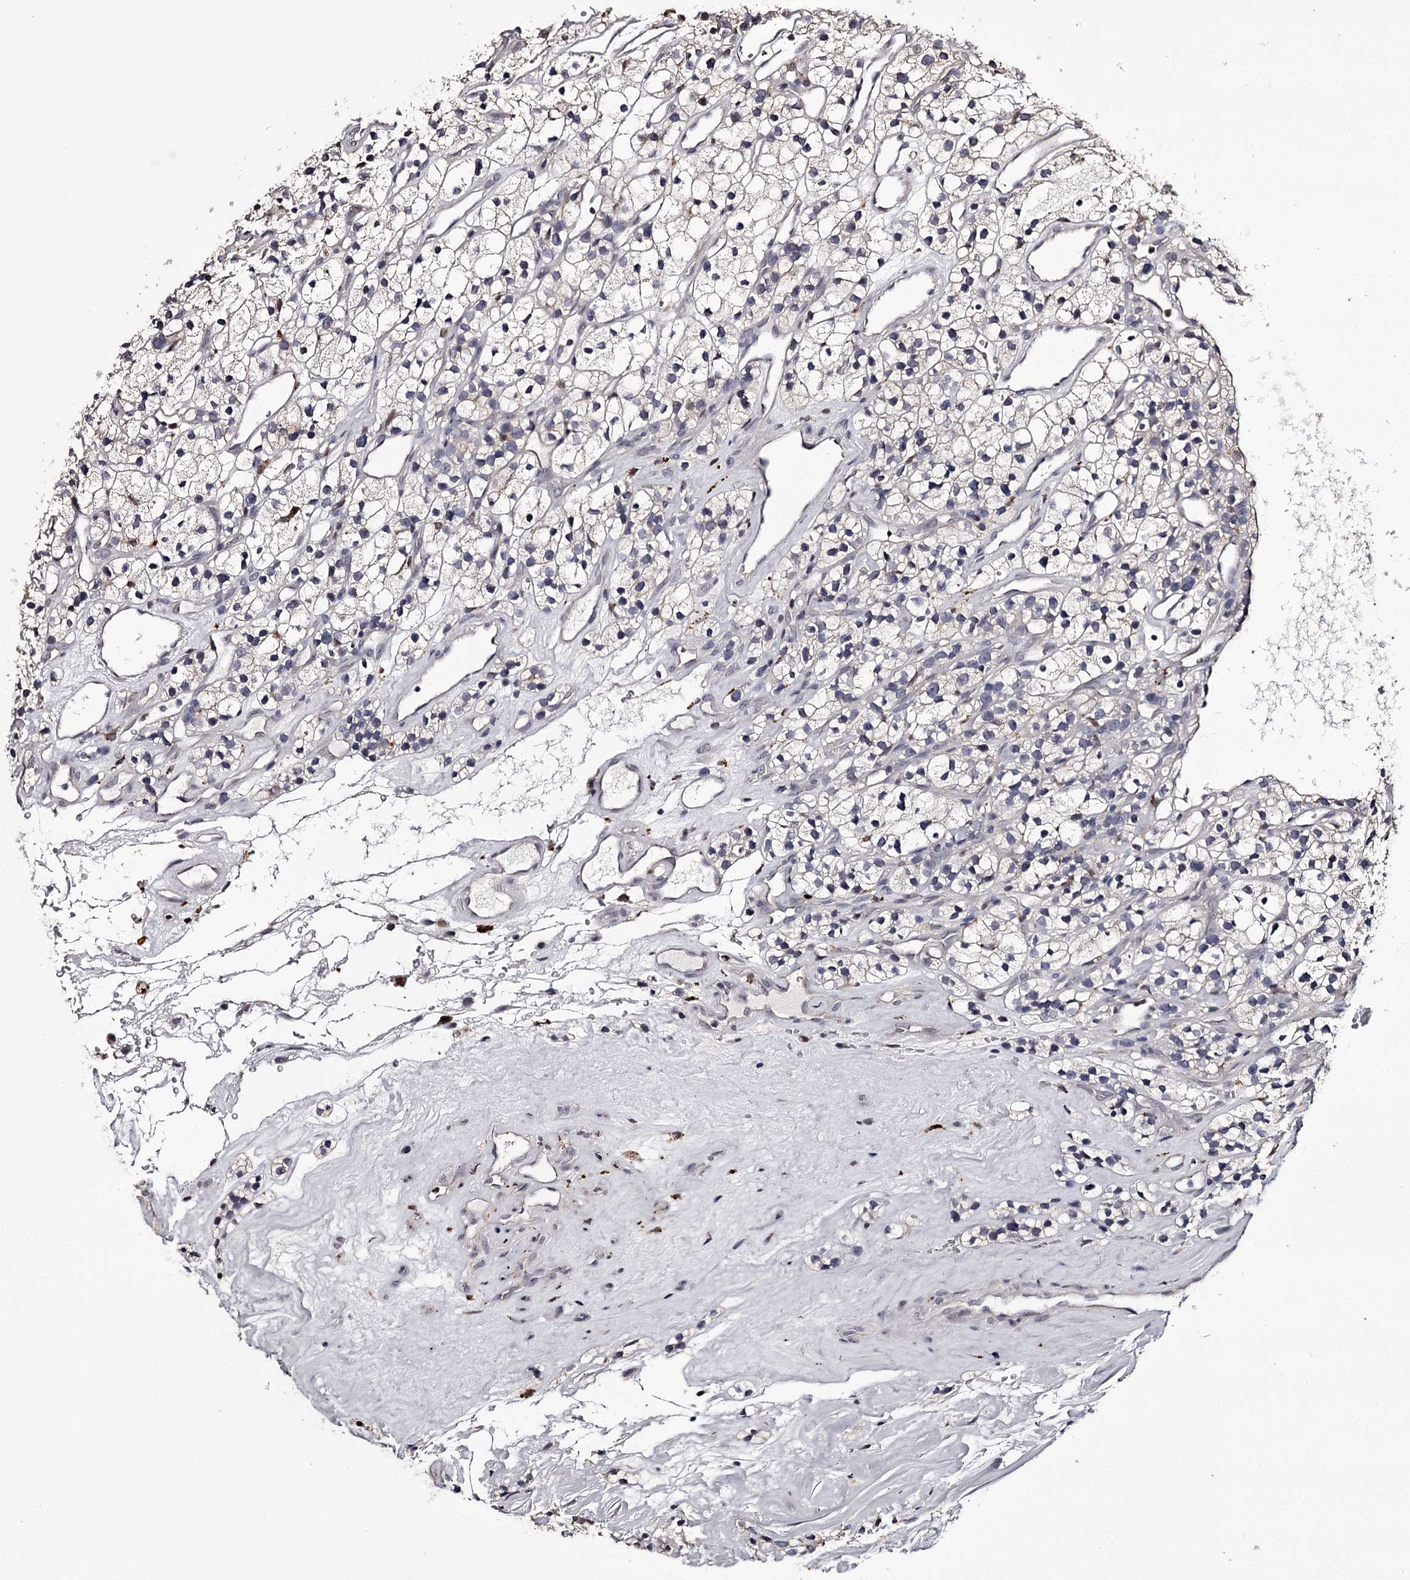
{"staining": {"intensity": "negative", "quantity": "none", "location": "none"}, "tissue": "renal cancer", "cell_type": "Tumor cells", "image_type": "cancer", "snomed": [{"axis": "morphology", "description": "Adenocarcinoma, NOS"}, {"axis": "topography", "description": "Kidney"}], "caption": "High power microscopy histopathology image of an immunohistochemistry (IHC) micrograph of renal cancer (adenocarcinoma), revealing no significant staining in tumor cells.", "gene": "SLC32A1", "patient": {"sex": "female", "age": 57}}